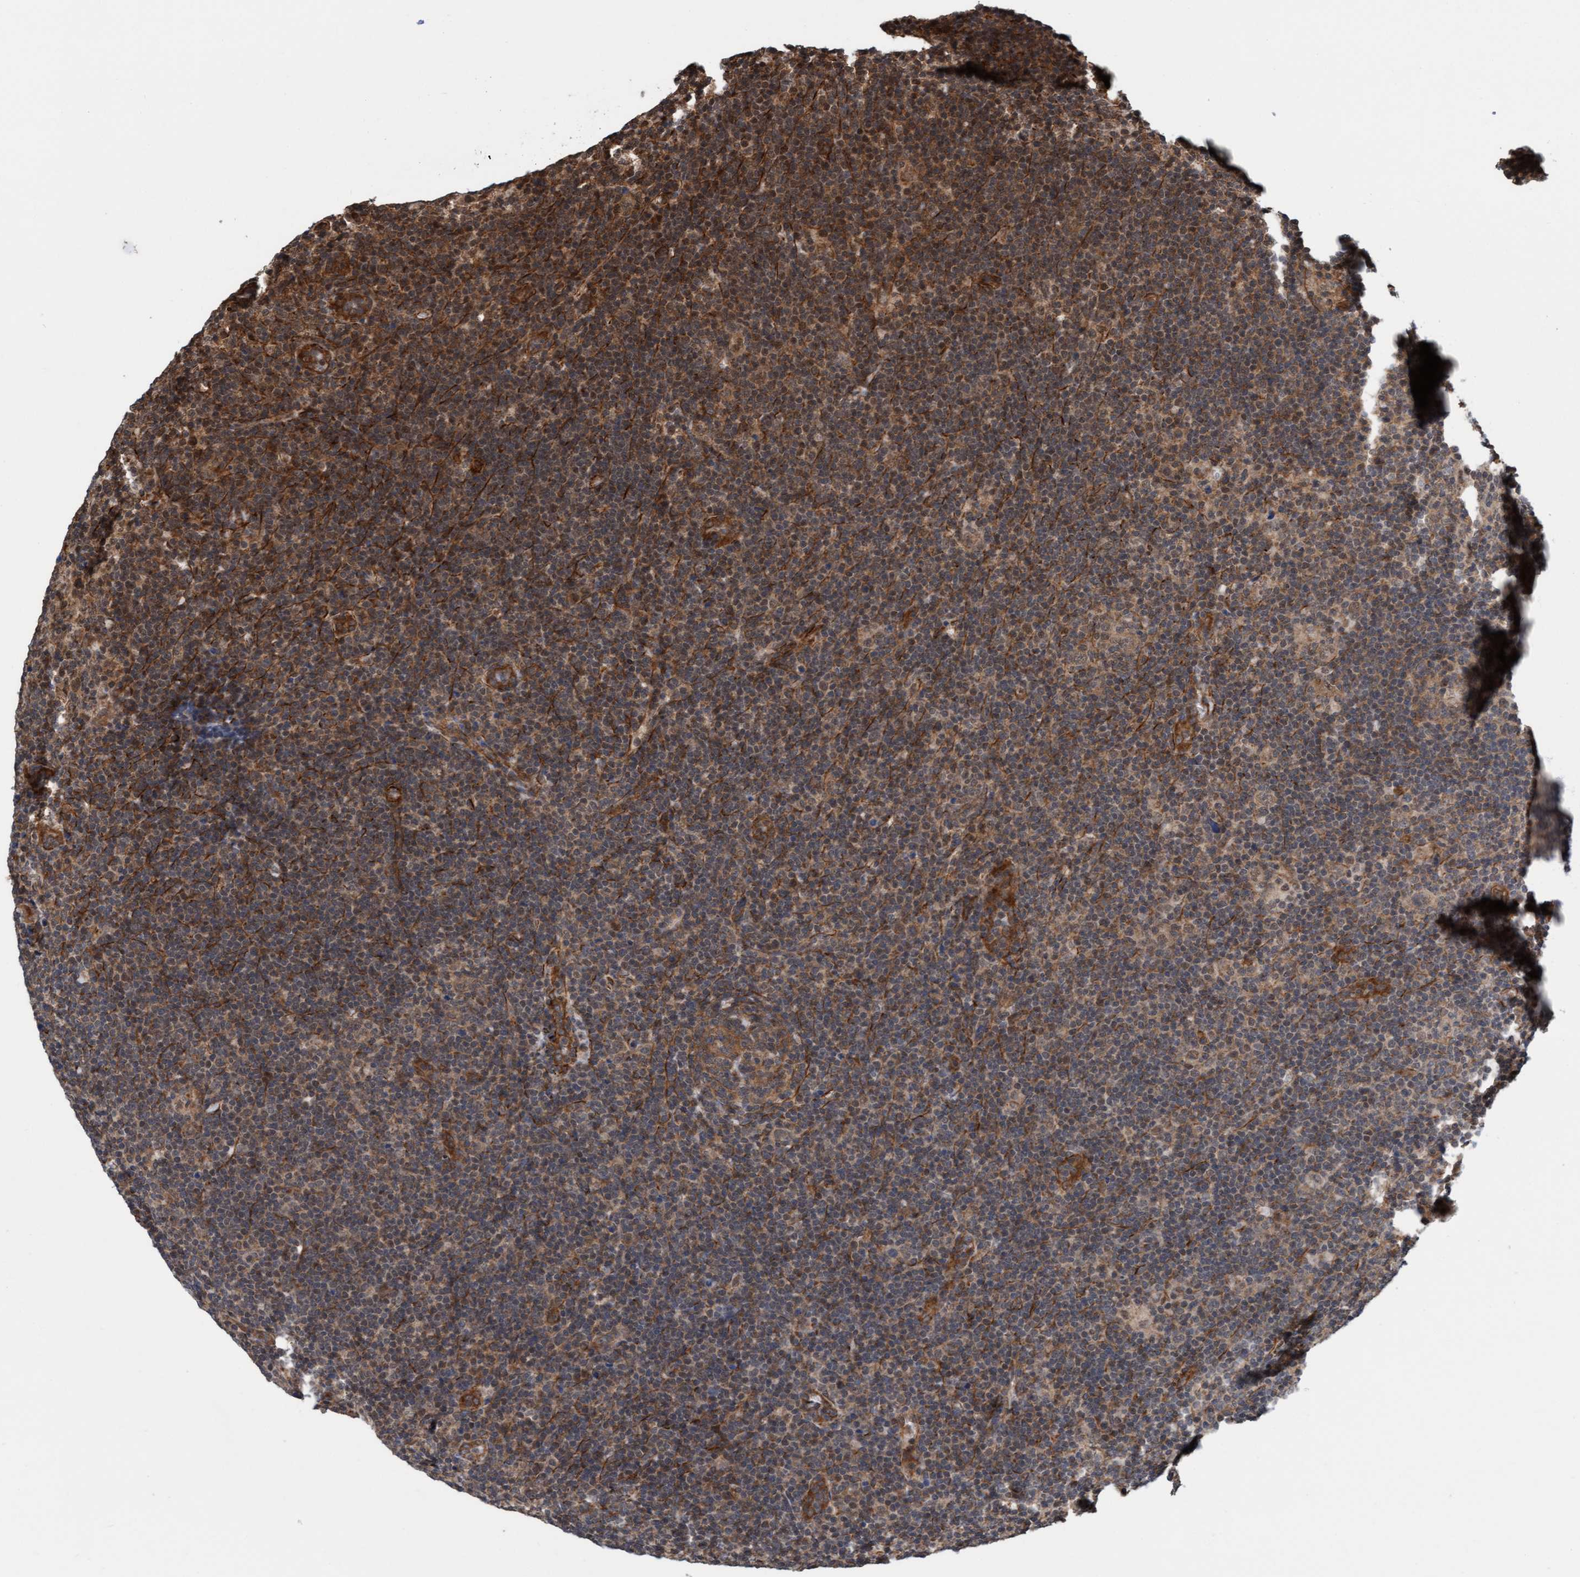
{"staining": {"intensity": "weak", "quantity": "25%-75%", "location": "cytoplasmic/membranous"}, "tissue": "lymphoma", "cell_type": "Tumor cells", "image_type": "cancer", "snomed": [{"axis": "morphology", "description": "Hodgkin's disease, NOS"}, {"axis": "topography", "description": "Lymph node"}], "caption": "Immunohistochemistry (IHC) histopathology image of human Hodgkin's disease stained for a protein (brown), which exhibits low levels of weak cytoplasmic/membranous expression in approximately 25%-75% of tumor cells.", "gene": "STXBP4", "patient": {"sex": "female", "age": 57}}